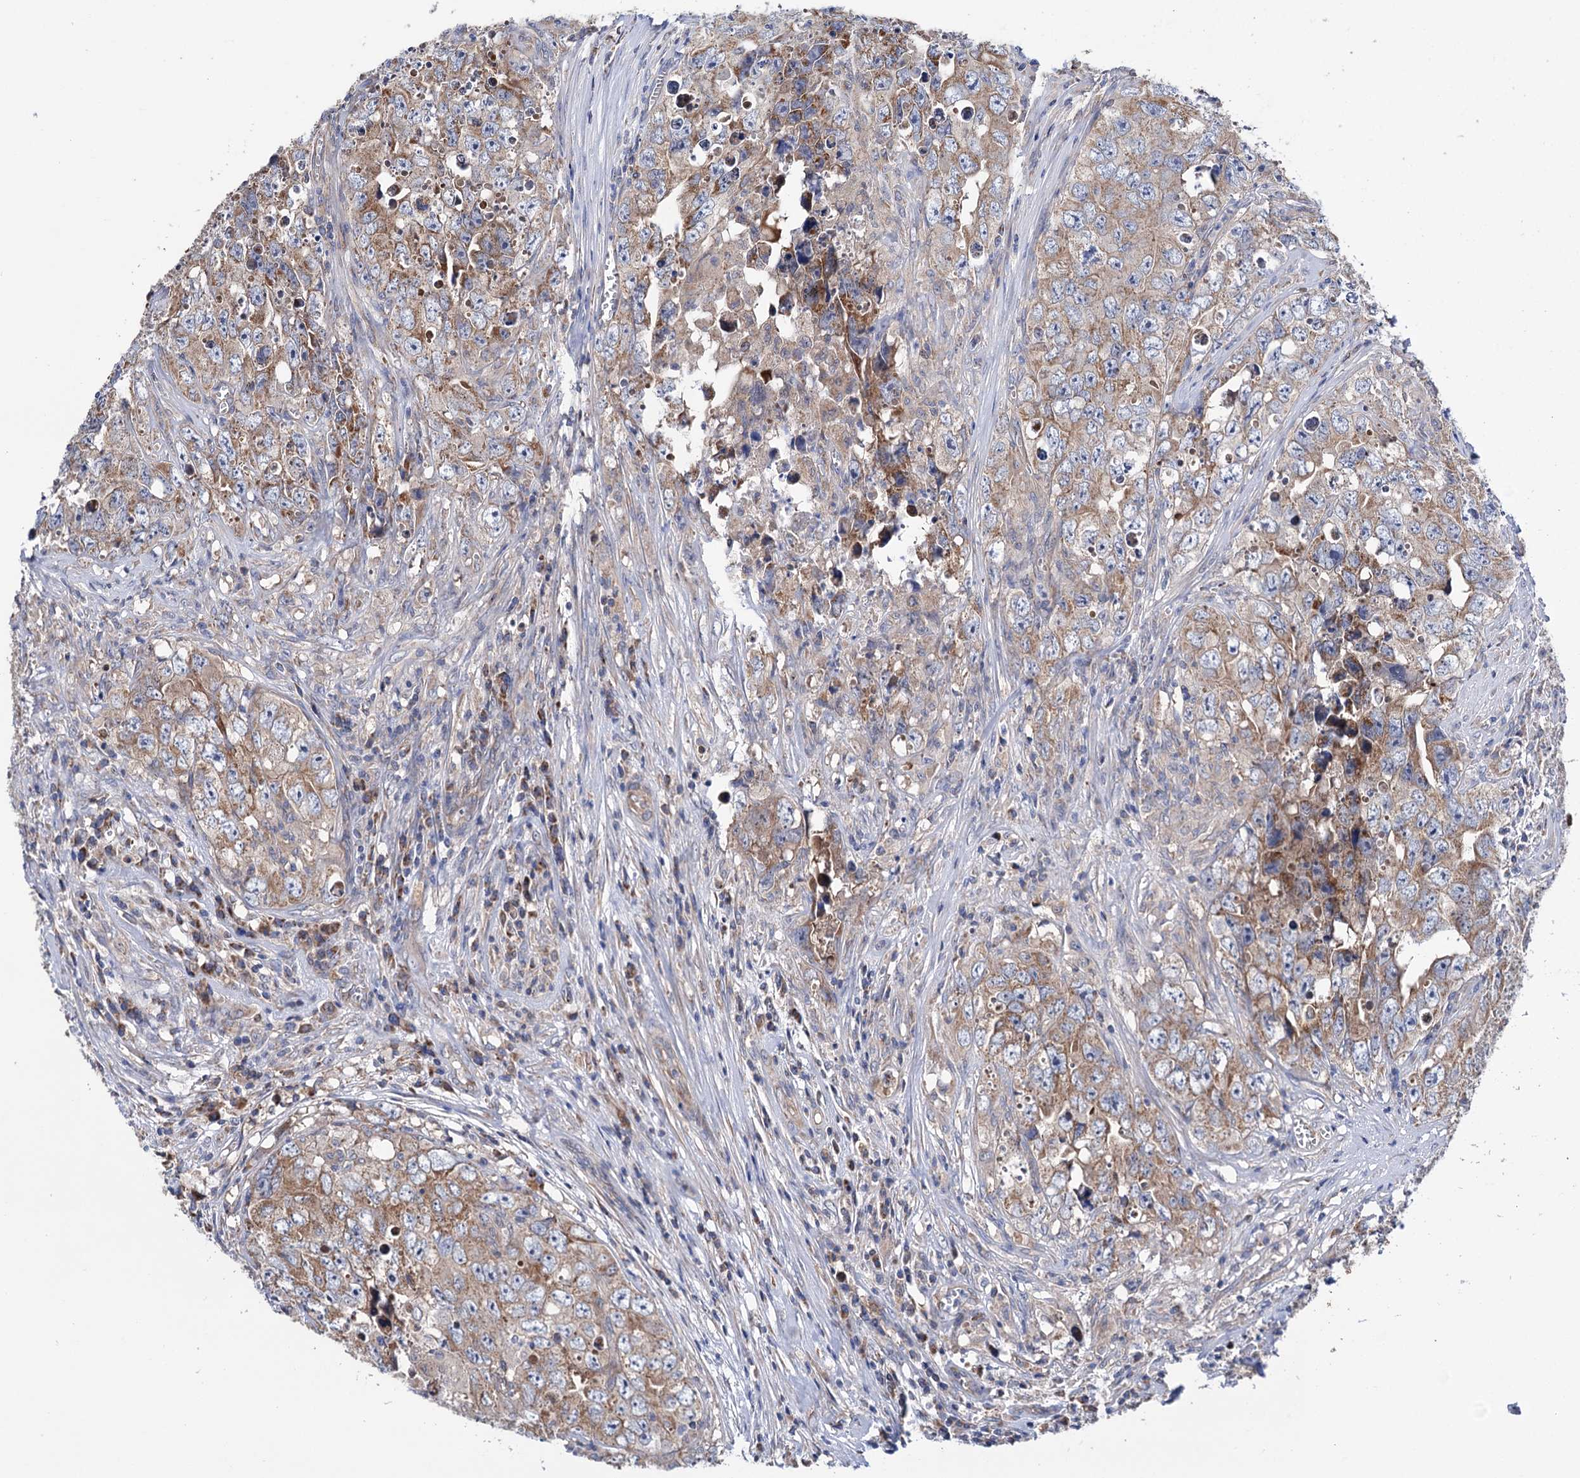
{"staining": {"intensity": "moderate", "quantity": ">75%", "location": "cytoplasmic/membranous"}, "tissue": "testis cancer", "cell_type": "Tumor cells", "image_type": "cancer", "snomed": [{"axis": "morphology", "description": "Seminoma, NOS"}, {"axis": "morphology", "description": "Carcinoma, Embryonal, NOS"}, {"axis": "topography", "description": "Testis"}], "caption": "Immunohistochemical staining of testis cancer (seminoma) shows moderate cytoplasmic/membranous protein positivity in about >75% of tumor cells. (Brightfield microscopy of DAB IHC at high magnification).", "gene": "SUCLA2", "patient": {"sex": "male", "age": 43}}